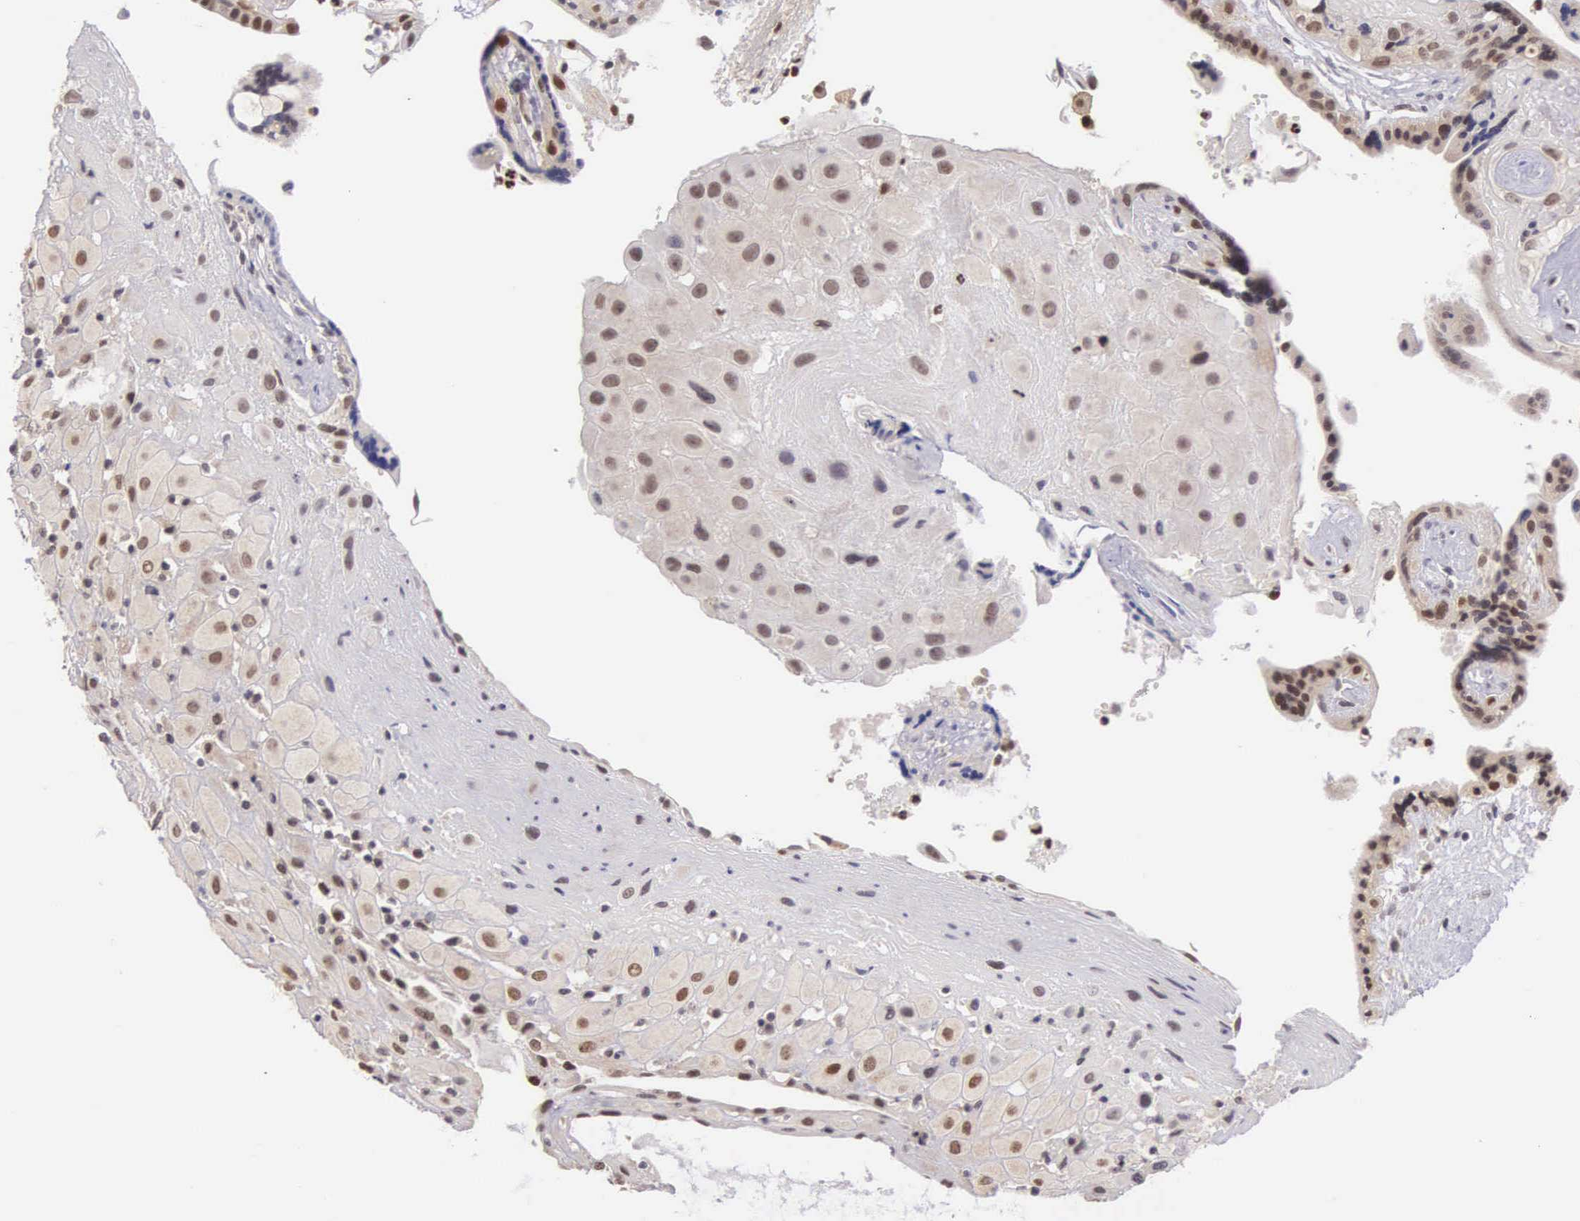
{"staining": {"intensity": "moderate", "quantity": "25%-75%", "location": "cytoplasmic/membranous,nuclear"}, "tissue": "placenta", "cell_type": "Decidual cells", "image_type": "normal", "snomed": [{"axis": "morphology", "description": "Normal tissue, NOS"}, {"axis": "topography", "description": "Placenta"}], "caption": "A brown stain shows moderate cytoplasmic/membranous,nuclear staining of a protein in decidual cells of normal human placenta.", "gene": "GRK3", "patient": {"sex": "female", "age": 24}}